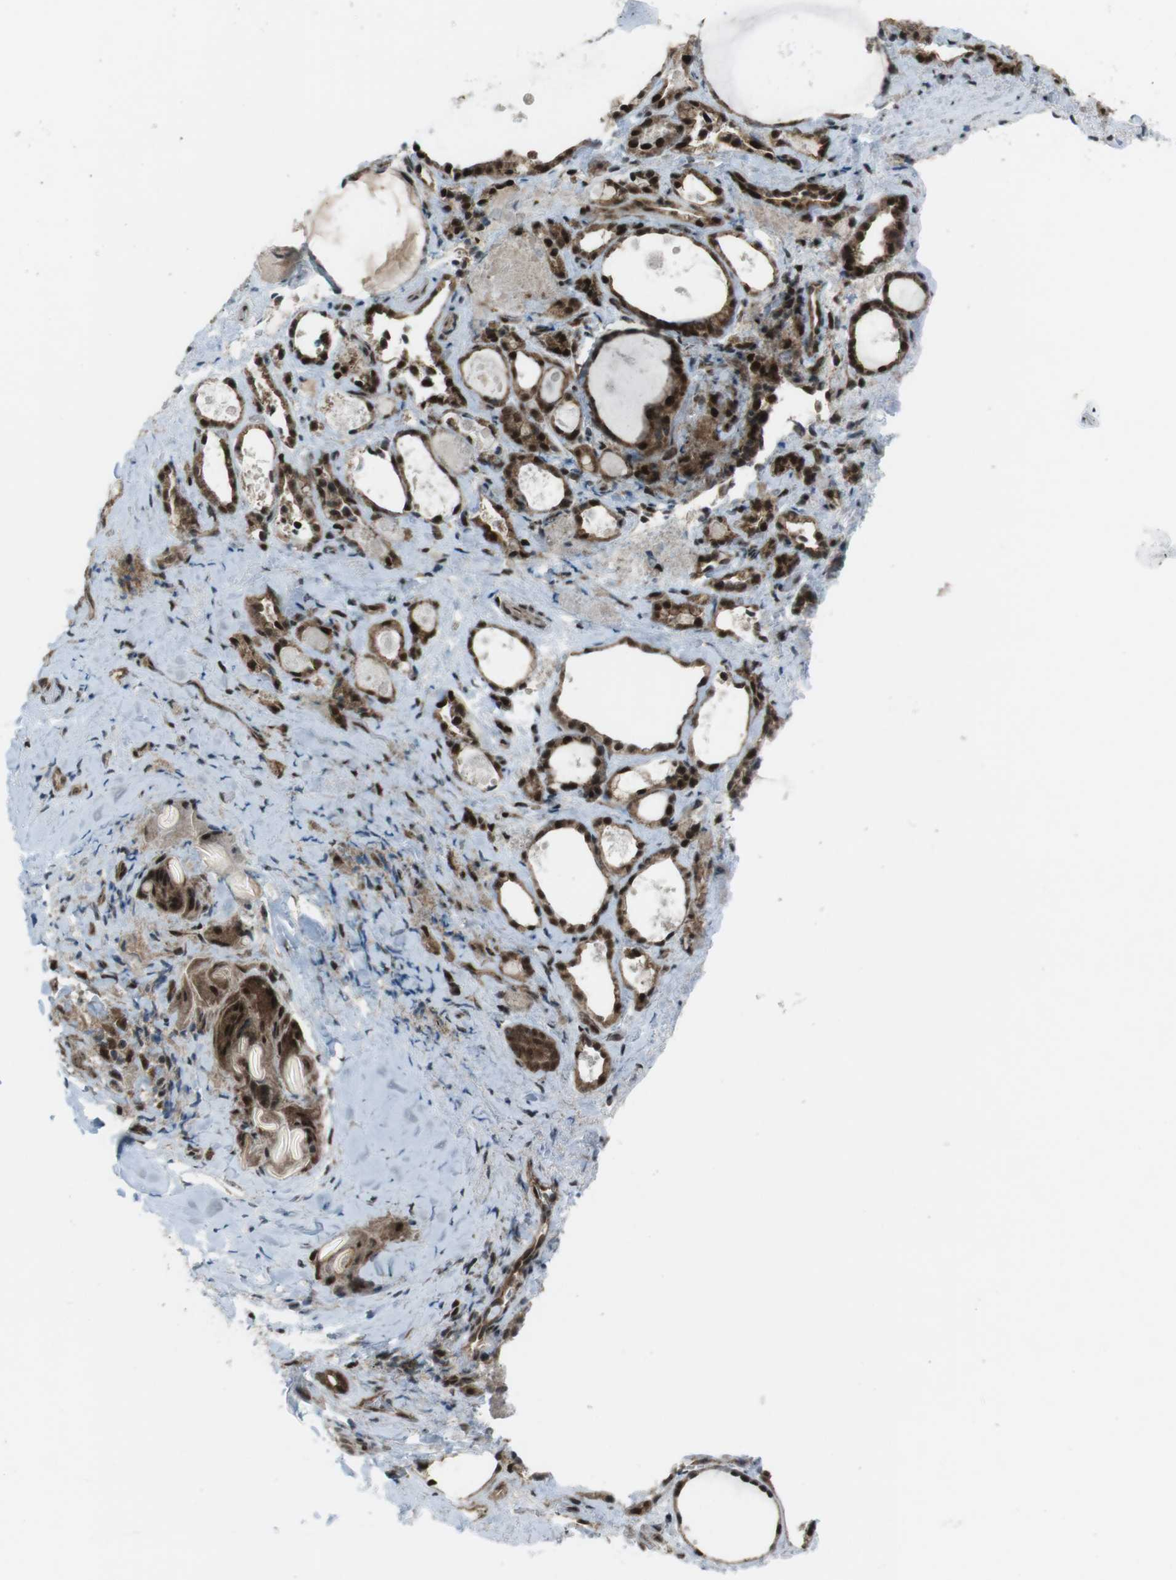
{"staining": {"intensity": "strong", "quantity": ">75%", "location": "cytoplasmic/membranous,nuclear"}, "tissue": "thyroid gland", "cell_type": "Glandular cells", "image_type": "normal", "snomed": [{"axis": "morphology", "description": "Normal tissue, NOS"}, {"axis": "topography", "description": "Thyroid gland"}], "caption": "Protein staining shows strong cytoplasmic/membranous,nuclear staining in about >75% of glandular cells in unremarkable thyroid gland.", "gene": "CSNK1D", "patient": {"sex": "female", "age": 75}}